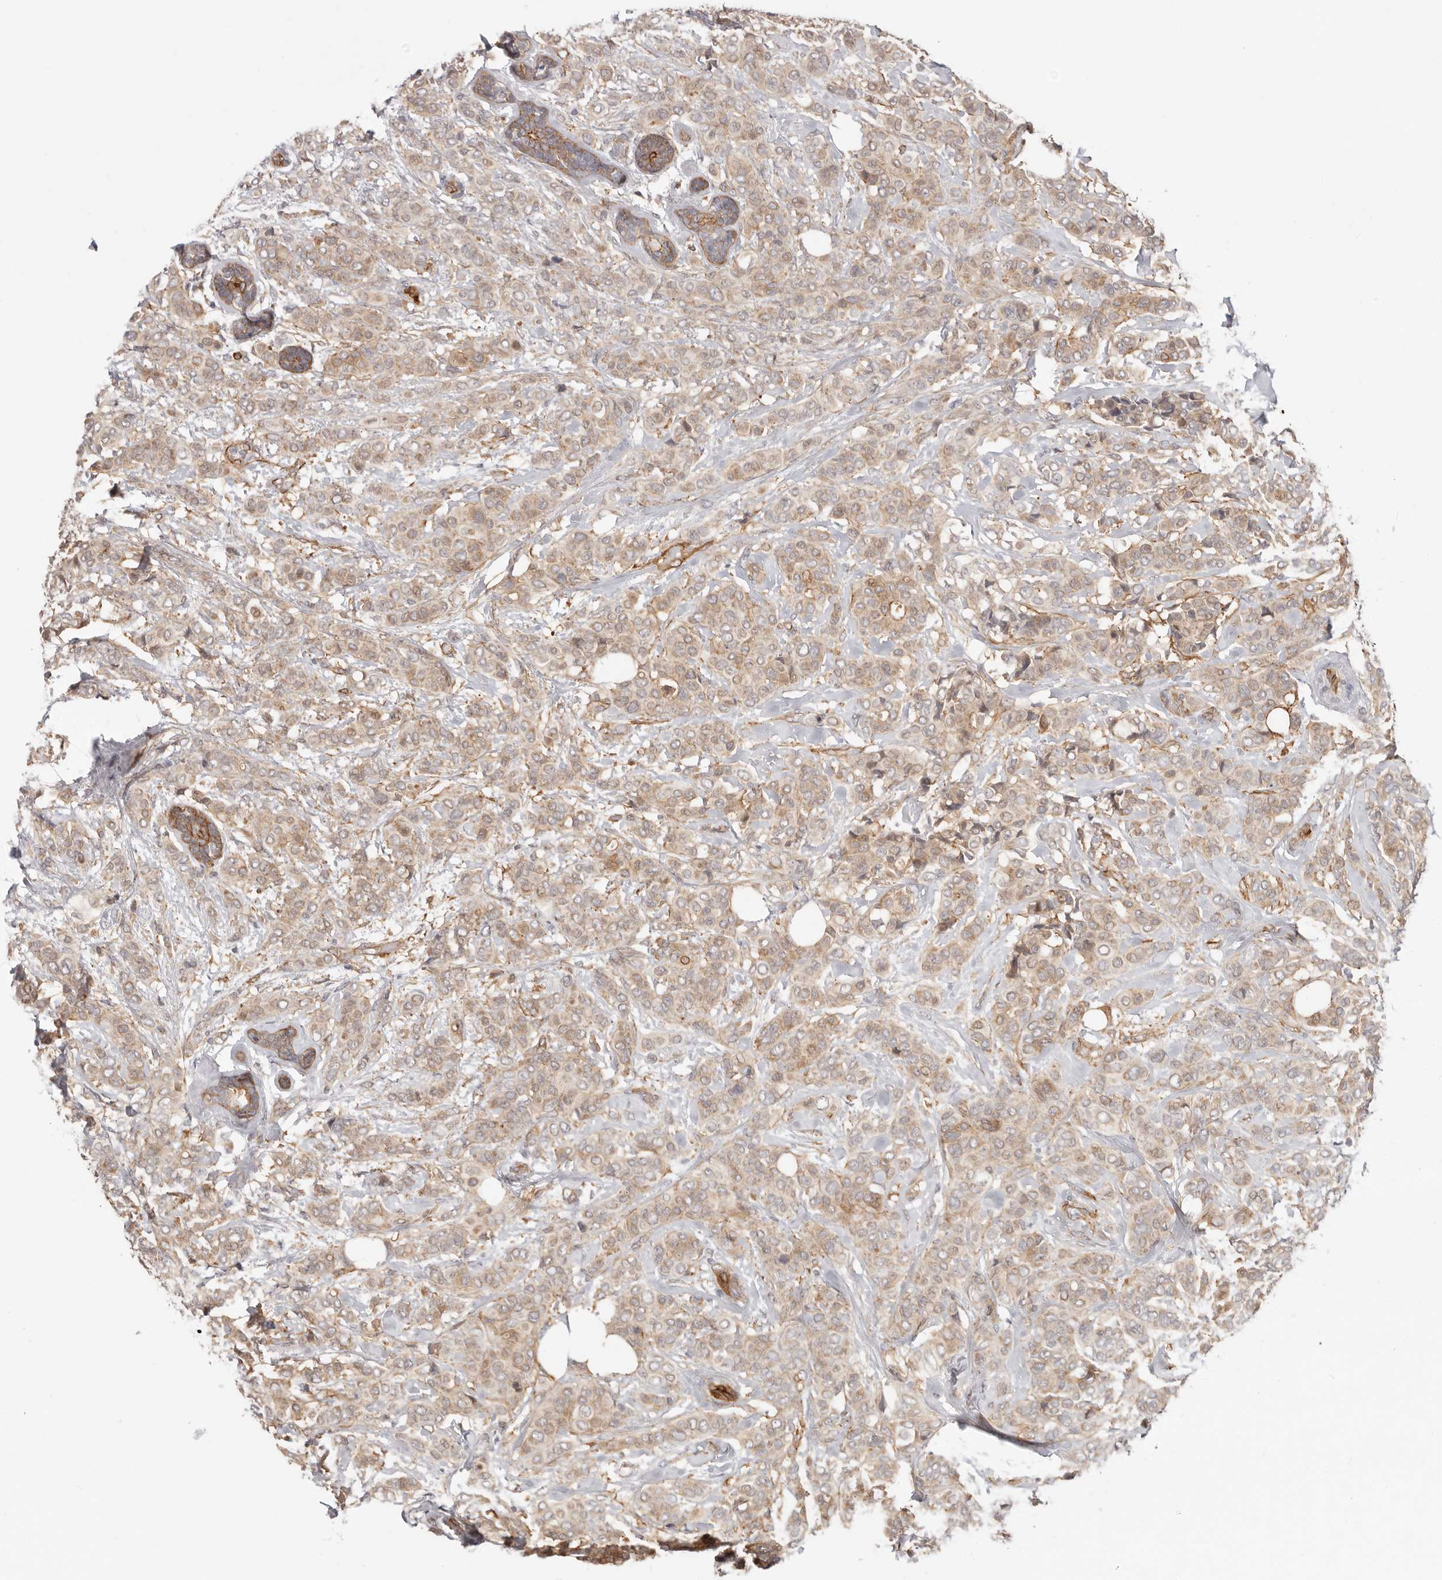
{"staining": {"intensity": "weak", "quantity": ">75%", "location": "cytoplasmic/membranous"}, "tissue": "breast cancer", "cell_type": "Tumor cells", "image_type": "cancer", "snomed": [{"axis": "morphology", "description": "Lobular carcinoma"}, {"axis": "topography", "description": "Breast"}], "caption": "An immunohistochemistry micrograph of neoplastic tissue is shown. Protein staining in brown highlights weak cytoplasmic/membranous positivity in breast cancer within tumor cells. (DAB IHC with brightfield microscopy, high magnification).", "gene": "SZT2", "patient": {"sex": "female", "age": 51}}